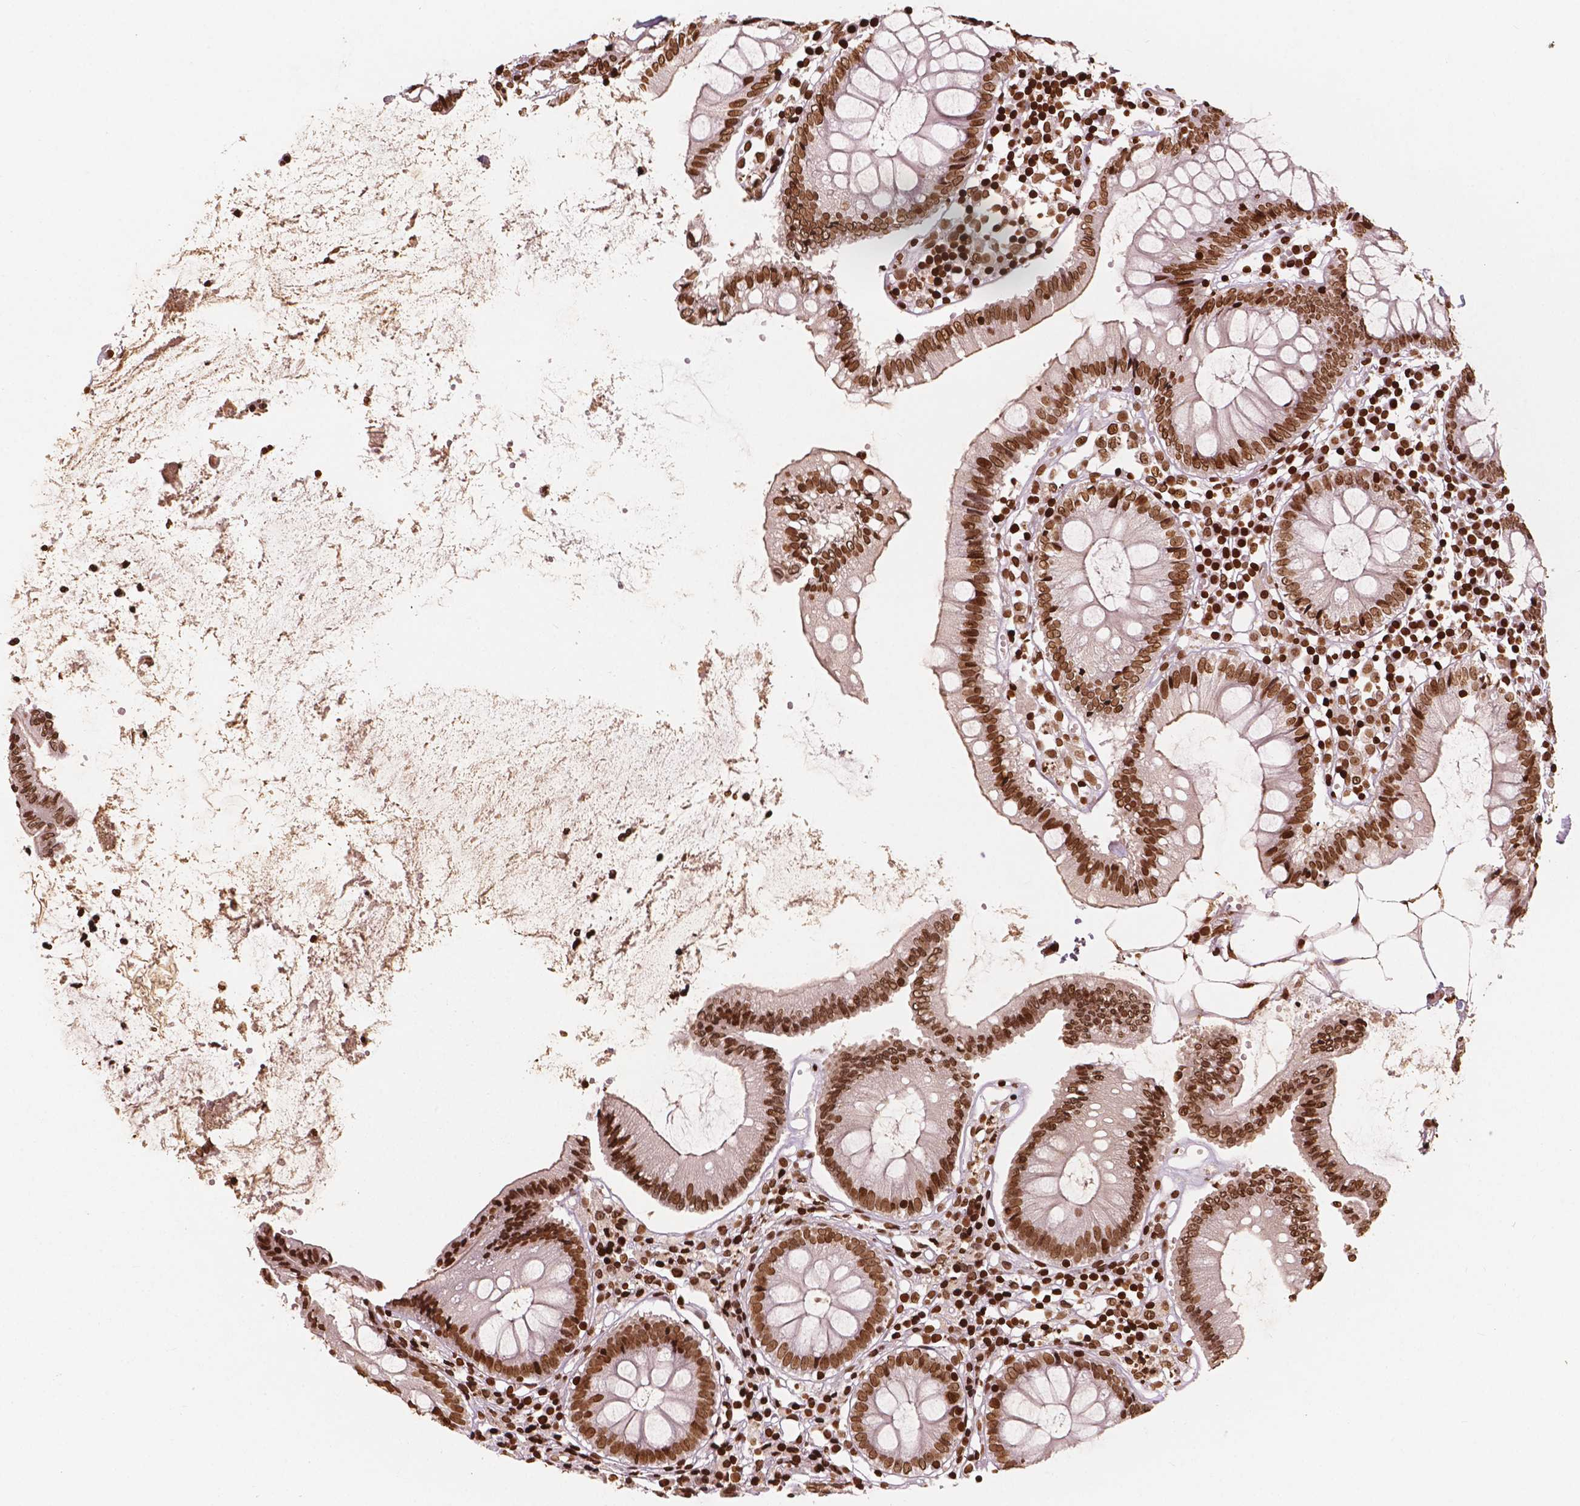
{"staining": {"intensity": "moderate", "quantity": ">75%", "location": "nuclear"}, "tissue": "colon", "cell_type": "Endothelial cells", "image_type": "normal", "snomed": [{"axis": "morphology", "description": "Normal tissue, NOS"}, {"axis": "morphology", "description": "Adenocarcinoma, NOS"}, {"axis": "topography", "description": "Colon"}], "caption": "Immunohistochemical staining of benign colon exhibits >75% levels of moderate nuclear protein staining in approximately >75% of endothelial cells. The staining was performed using DAB (3,3'-diaminobenzidine) to visualize the protein expression in brown, while the nuclei were stained in blue with hematoxylin (Magnification: 20x).", "gene": "H3C7", "patient": {"sex": "male", "age": 83}}